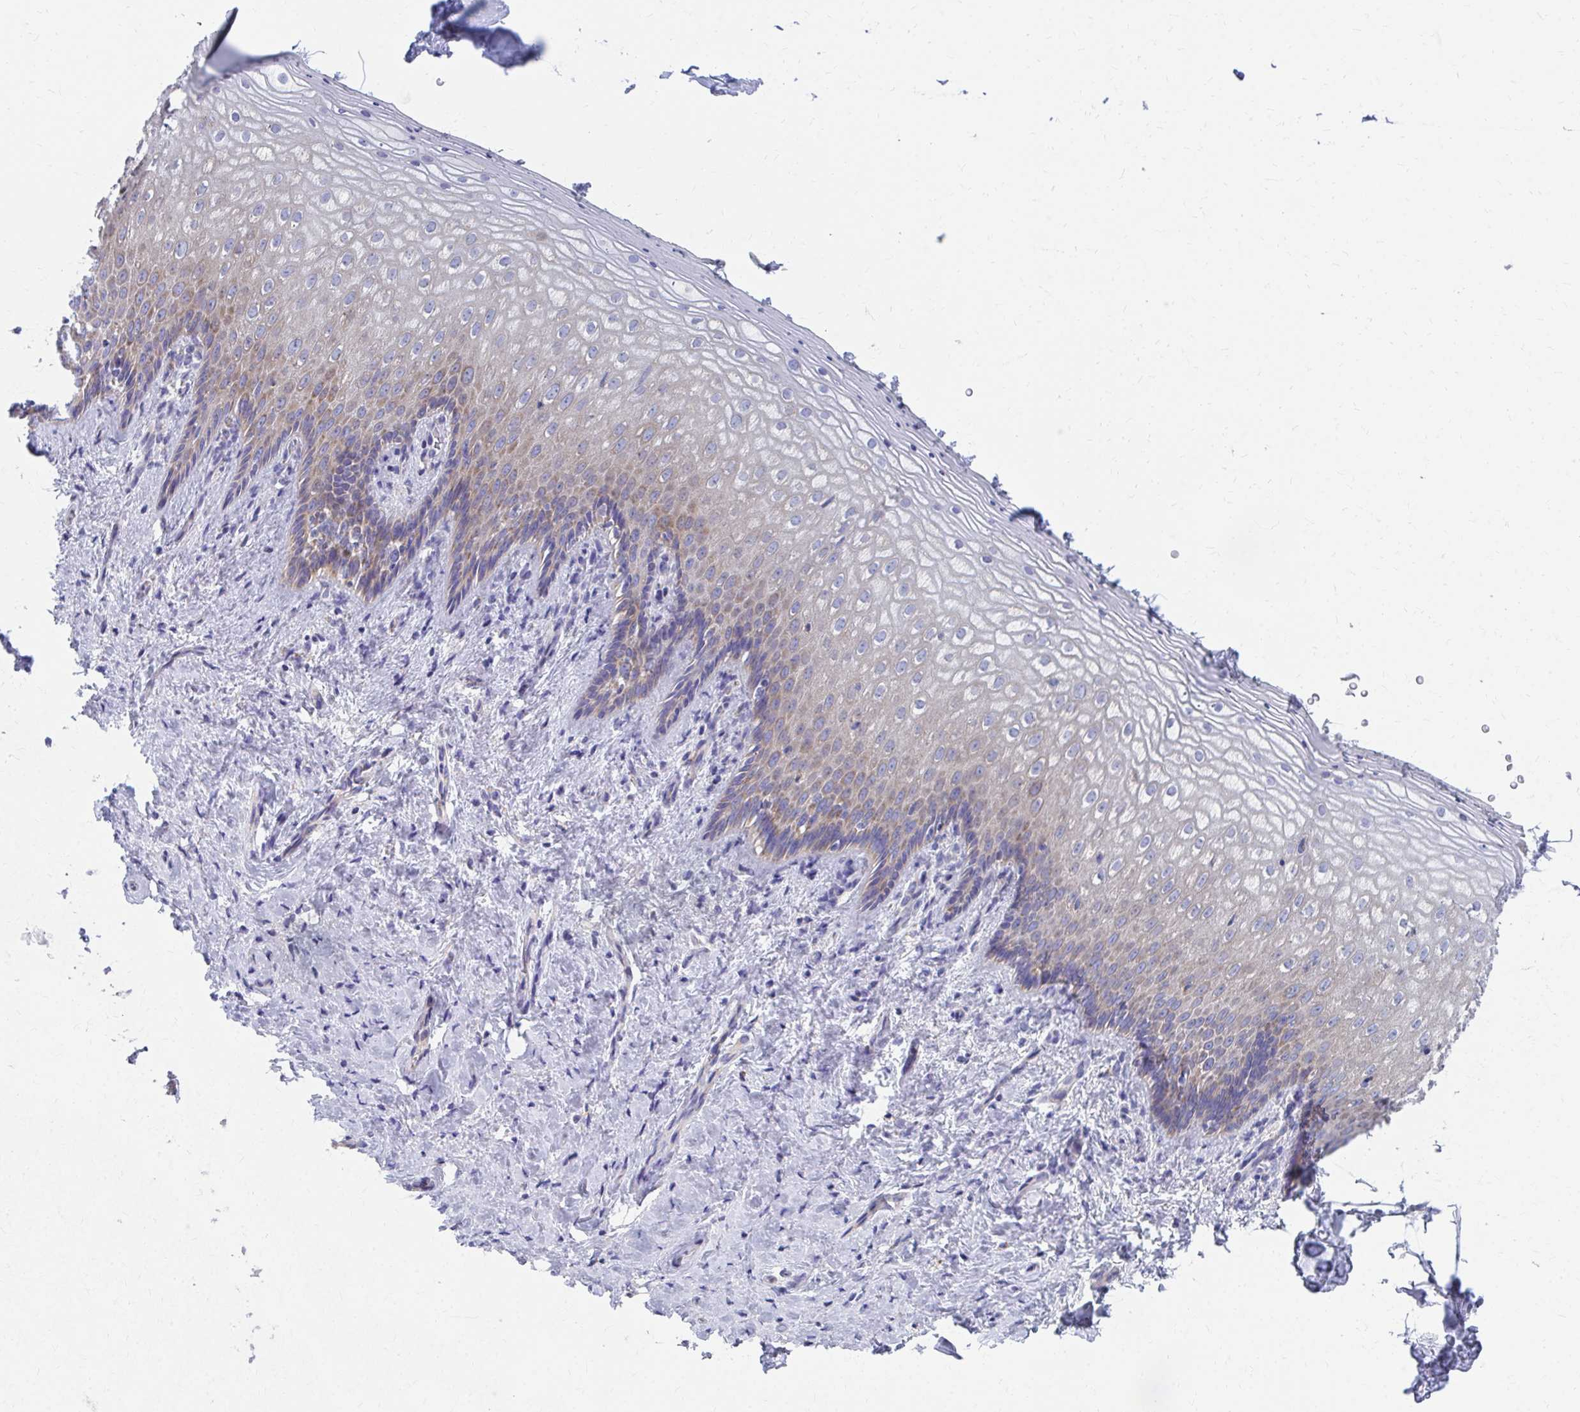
{"staining": {"intensity": "weak", "quantity": "<25%", "location": "cytoplasmic/membranous"}, "tissue": "vagina", "cell_type": "Squamous epithelial cells", "image_type": "normal", "snomed": [{"axis": "morphology", "description": "Normal tissue, NOS"}, {"axis": "topography", "description": "Vagina"}], "caption": "IHC of normal vagina demonstrates no positivity in squamous epithelial cells.", "gene": "RCC1L", "patient": {"sex": "female", "age": 42}}